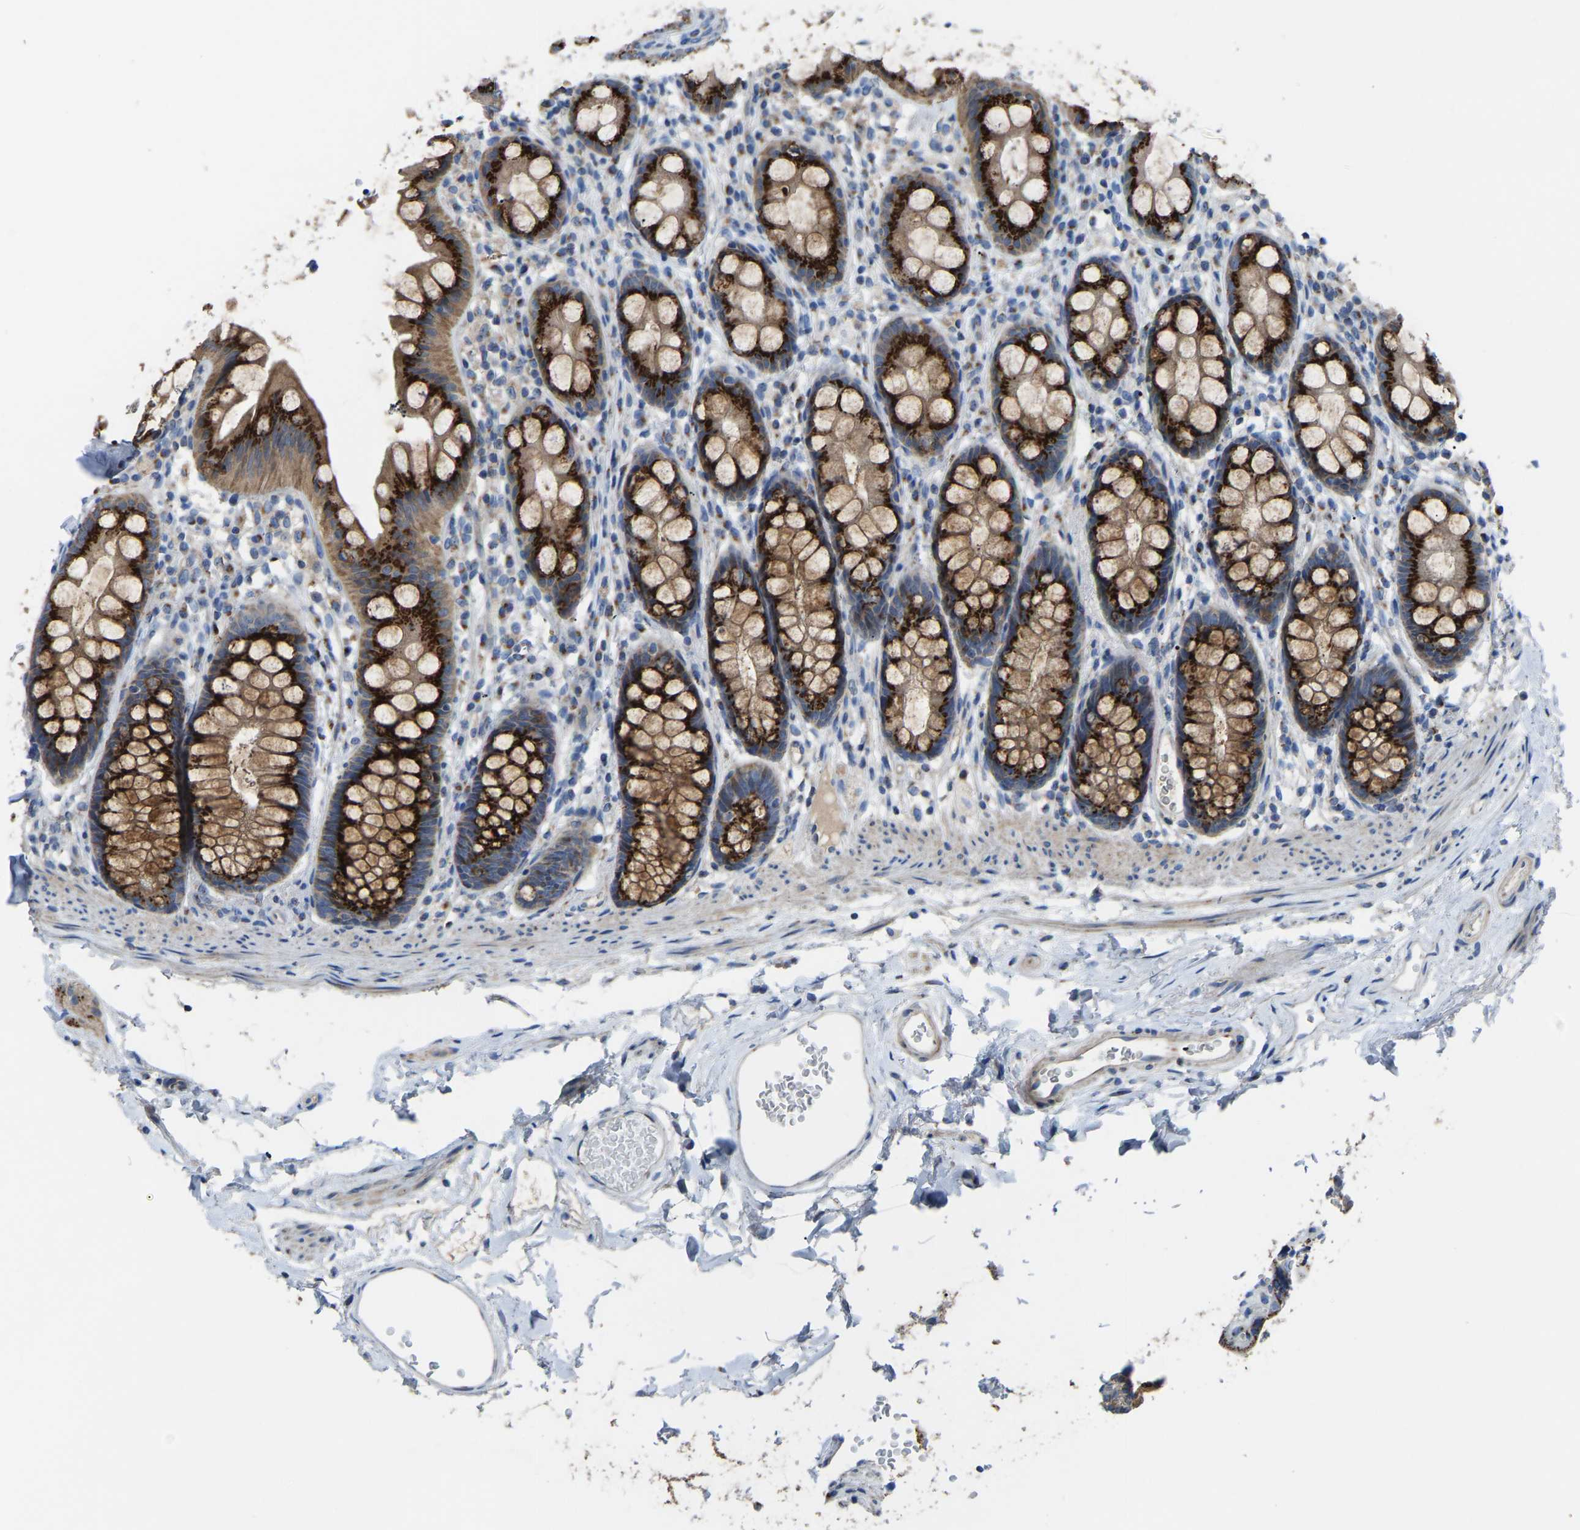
{"staining": {"intensity": "strong", "quantity": ">75%", "location": "cytoplasmic/membranous"}, "tissue": "rectum", "cell_type": "Glandular cells", "image_type": "normal", "snomed": [{"axis": "morphology", "description": "Normal tissue, NOS"}, {"axis": "topography", "description": "Rectum"}], "caption": "A micrograph of human rectum stained for a protein shows strong cytoplasmic/membranous brown staining in glandular cells.", "gene": "CANT1", "patient": {"sex": "female", "age": 65}}